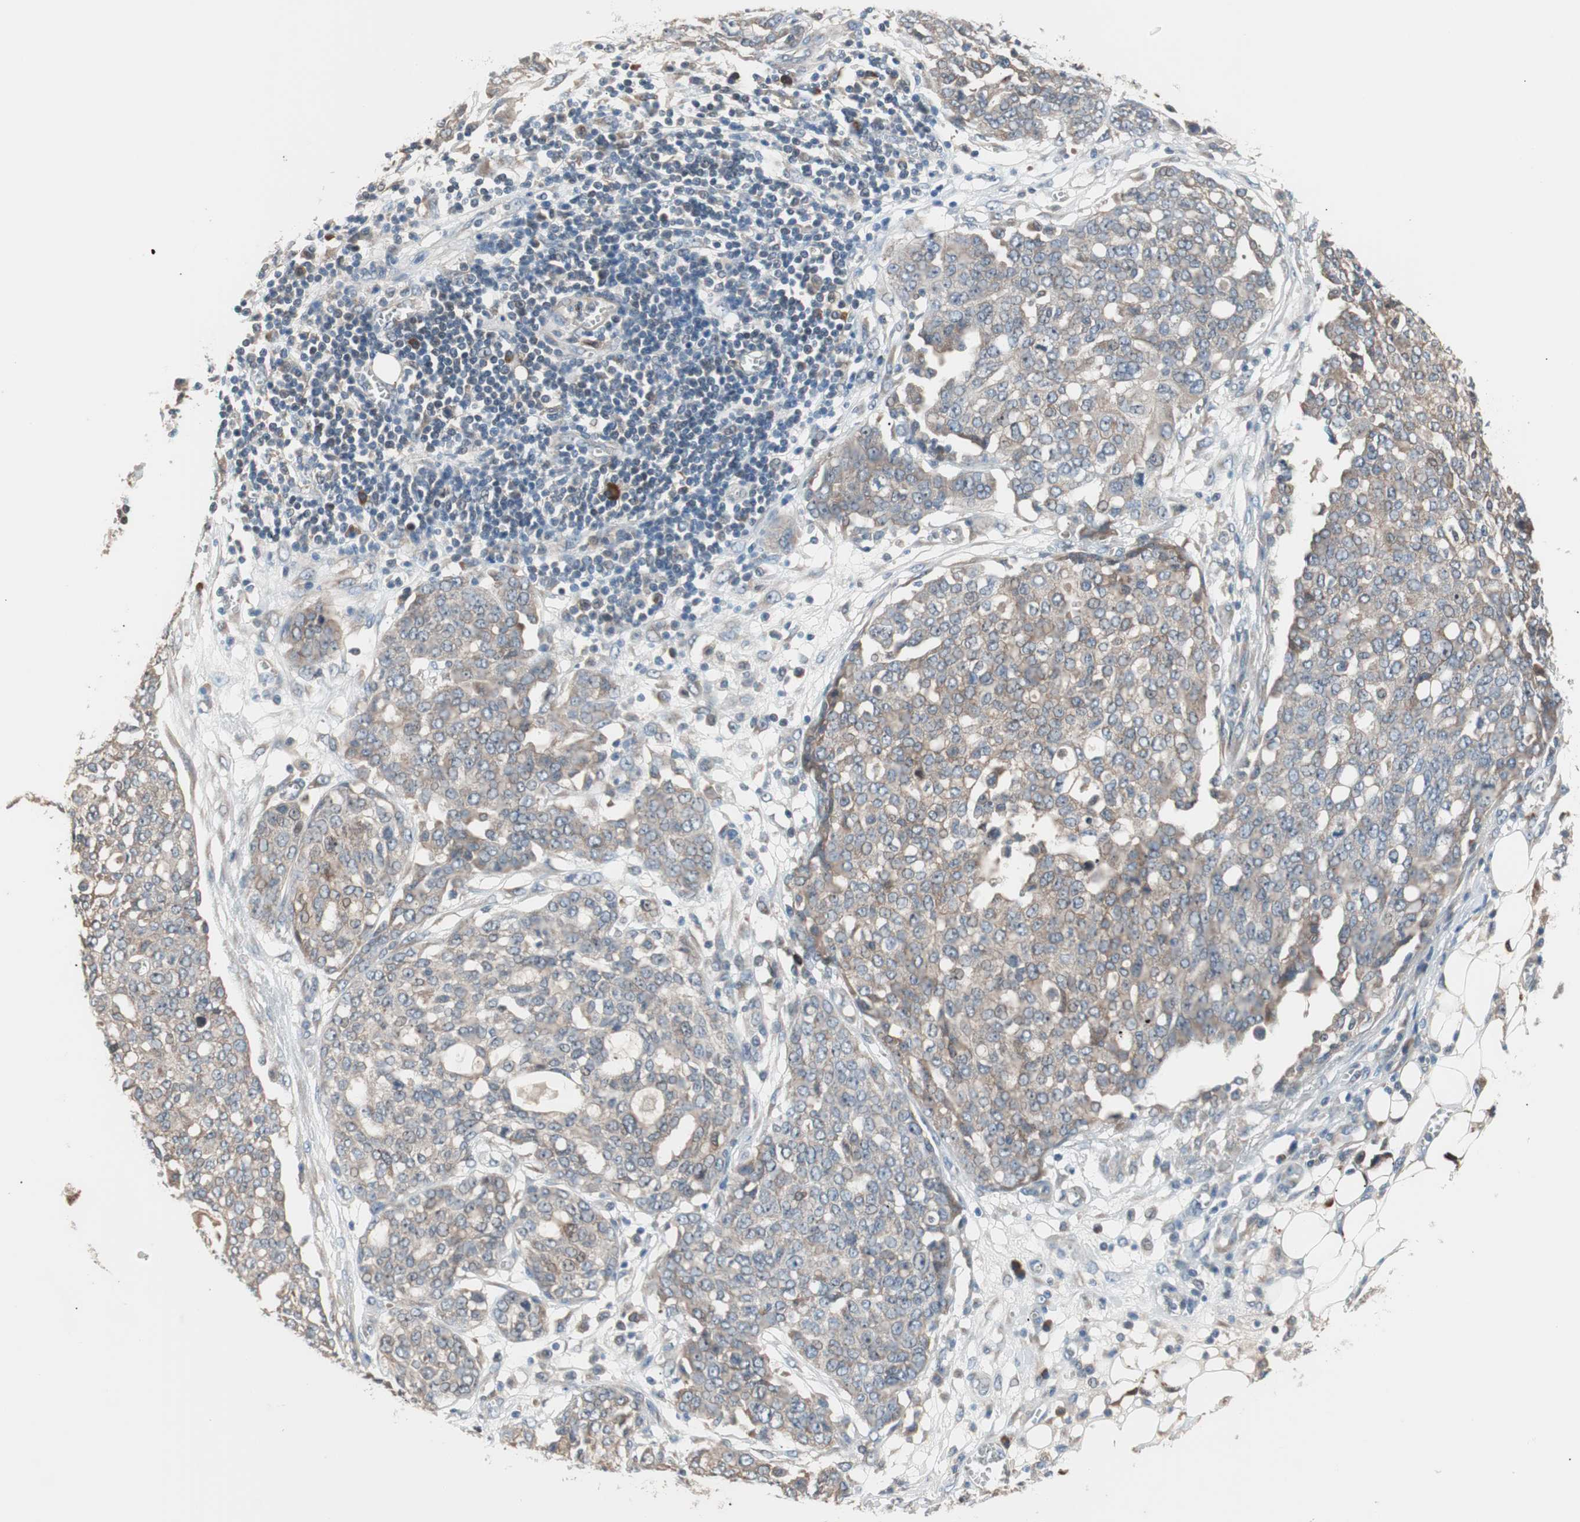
{"staining": {"intensity": "weak", "quantity": ">75%", "location": "cytoplasmic/membranous"}, "tissue": "ovarian cancer", "cell_type": "Tumor cells", "image_type": "cancer", "snomed": [{"axis": "morphology", "description": "Cystadenocarcinoma, serous, NOS"}, {"axis": "topography", "description": "Soft tissue"}, {"axis": "topography", "description": "Ovary"}], "caption": "Brown immunohistochemical staining in ovarian cancer displays weak cytoplasmic/membranous expression in about >75% of tumor cells.", "gene": "PCK1", "patient": {"sex": "female", "age": 57}}